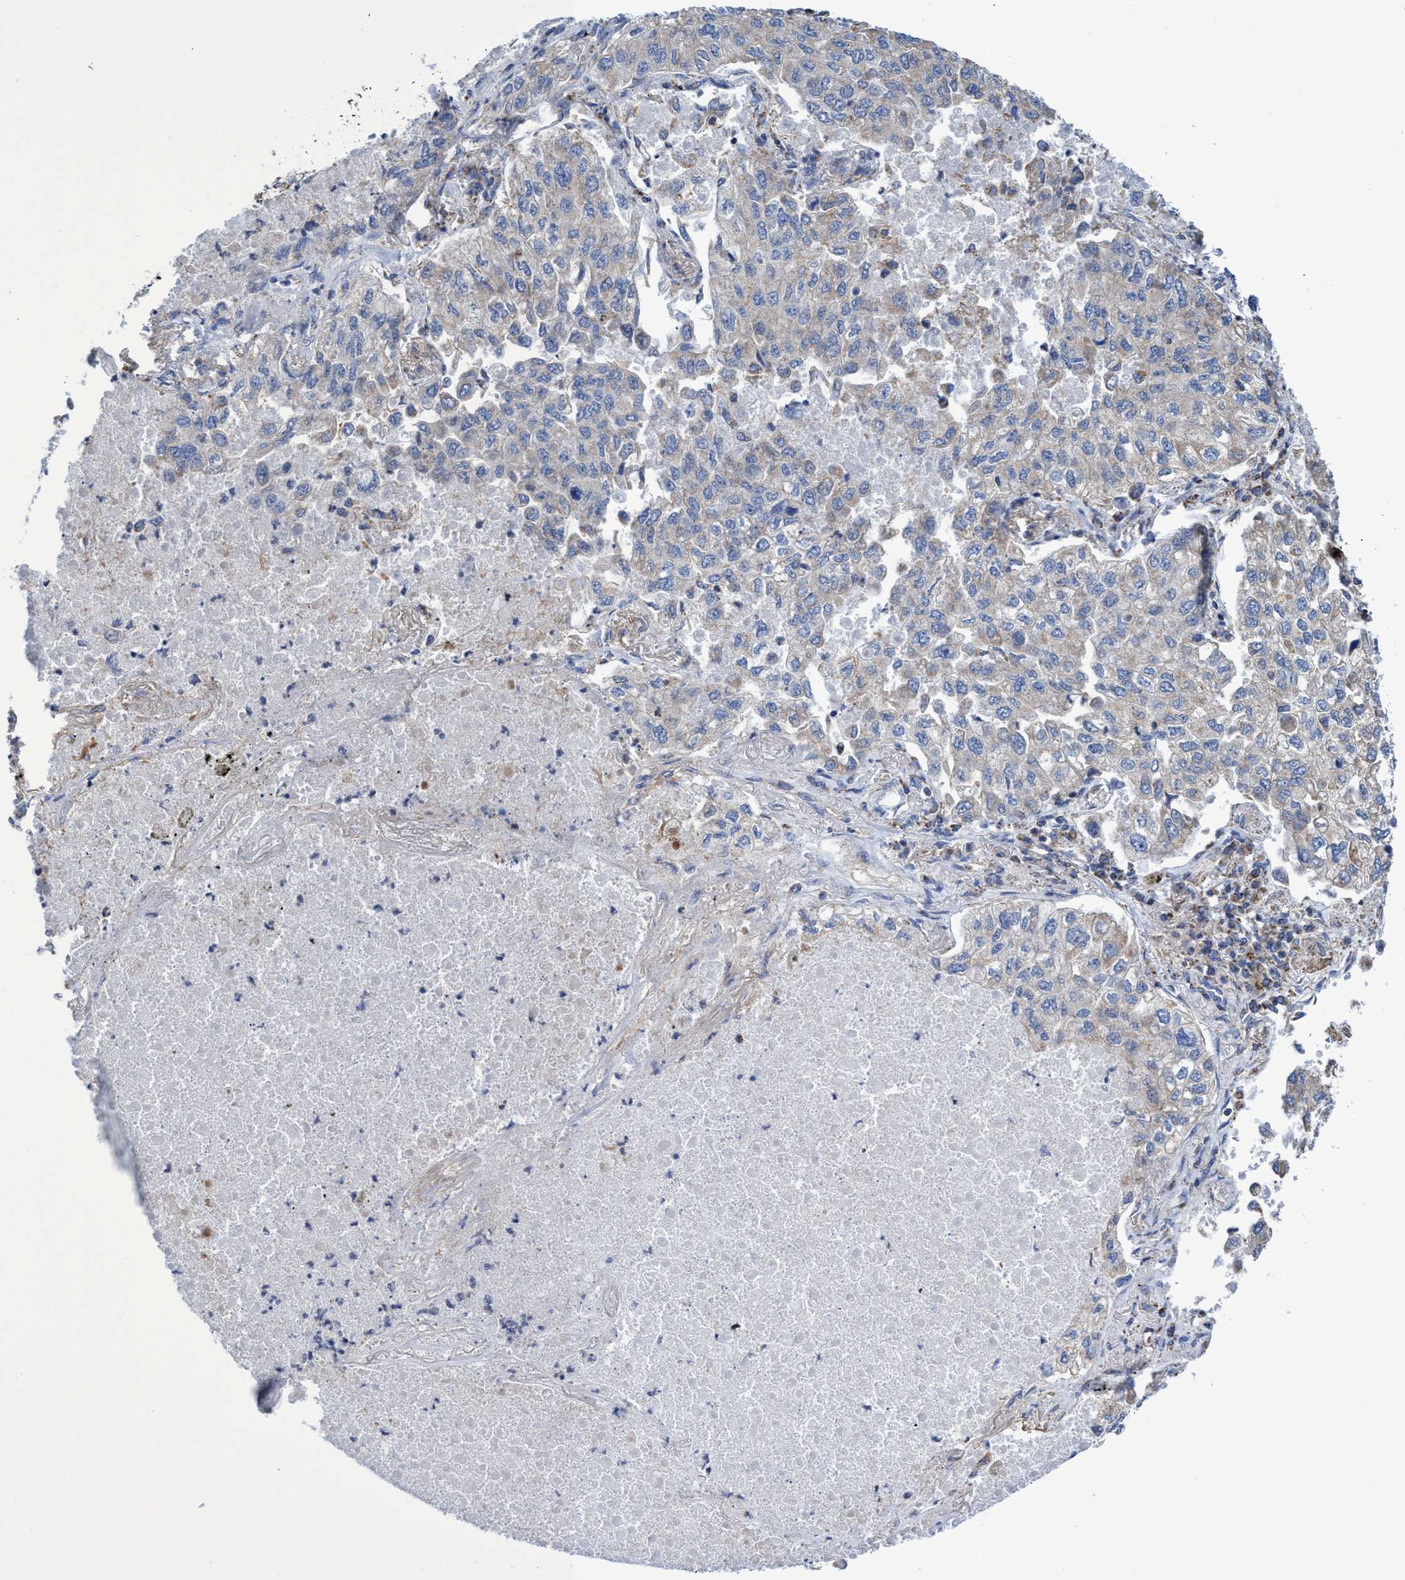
{"staining": {"intensity": "negative", "quantity": "none", "location": "none"}, "tissue": "lung cancer", "cell_type": "Tumor cells", "image_type": "cancer", "snomed": [{"axis": "morphology", "description": "Inflammation, NOS"}, {"axis": "morphology", "description": "Adenocarcinoma, NOS"}, {"axis": "topography", "description": "Lung"}], "caption": "DAB immunohistochemical staining of human lung cancer (adenocarcinoma) exhibits no significant expression in tumor cells. (IHC, brightfield microscopy, high magnification).", "gene": "ZNF750", "patient": {"sex": "male", "age": 63}}